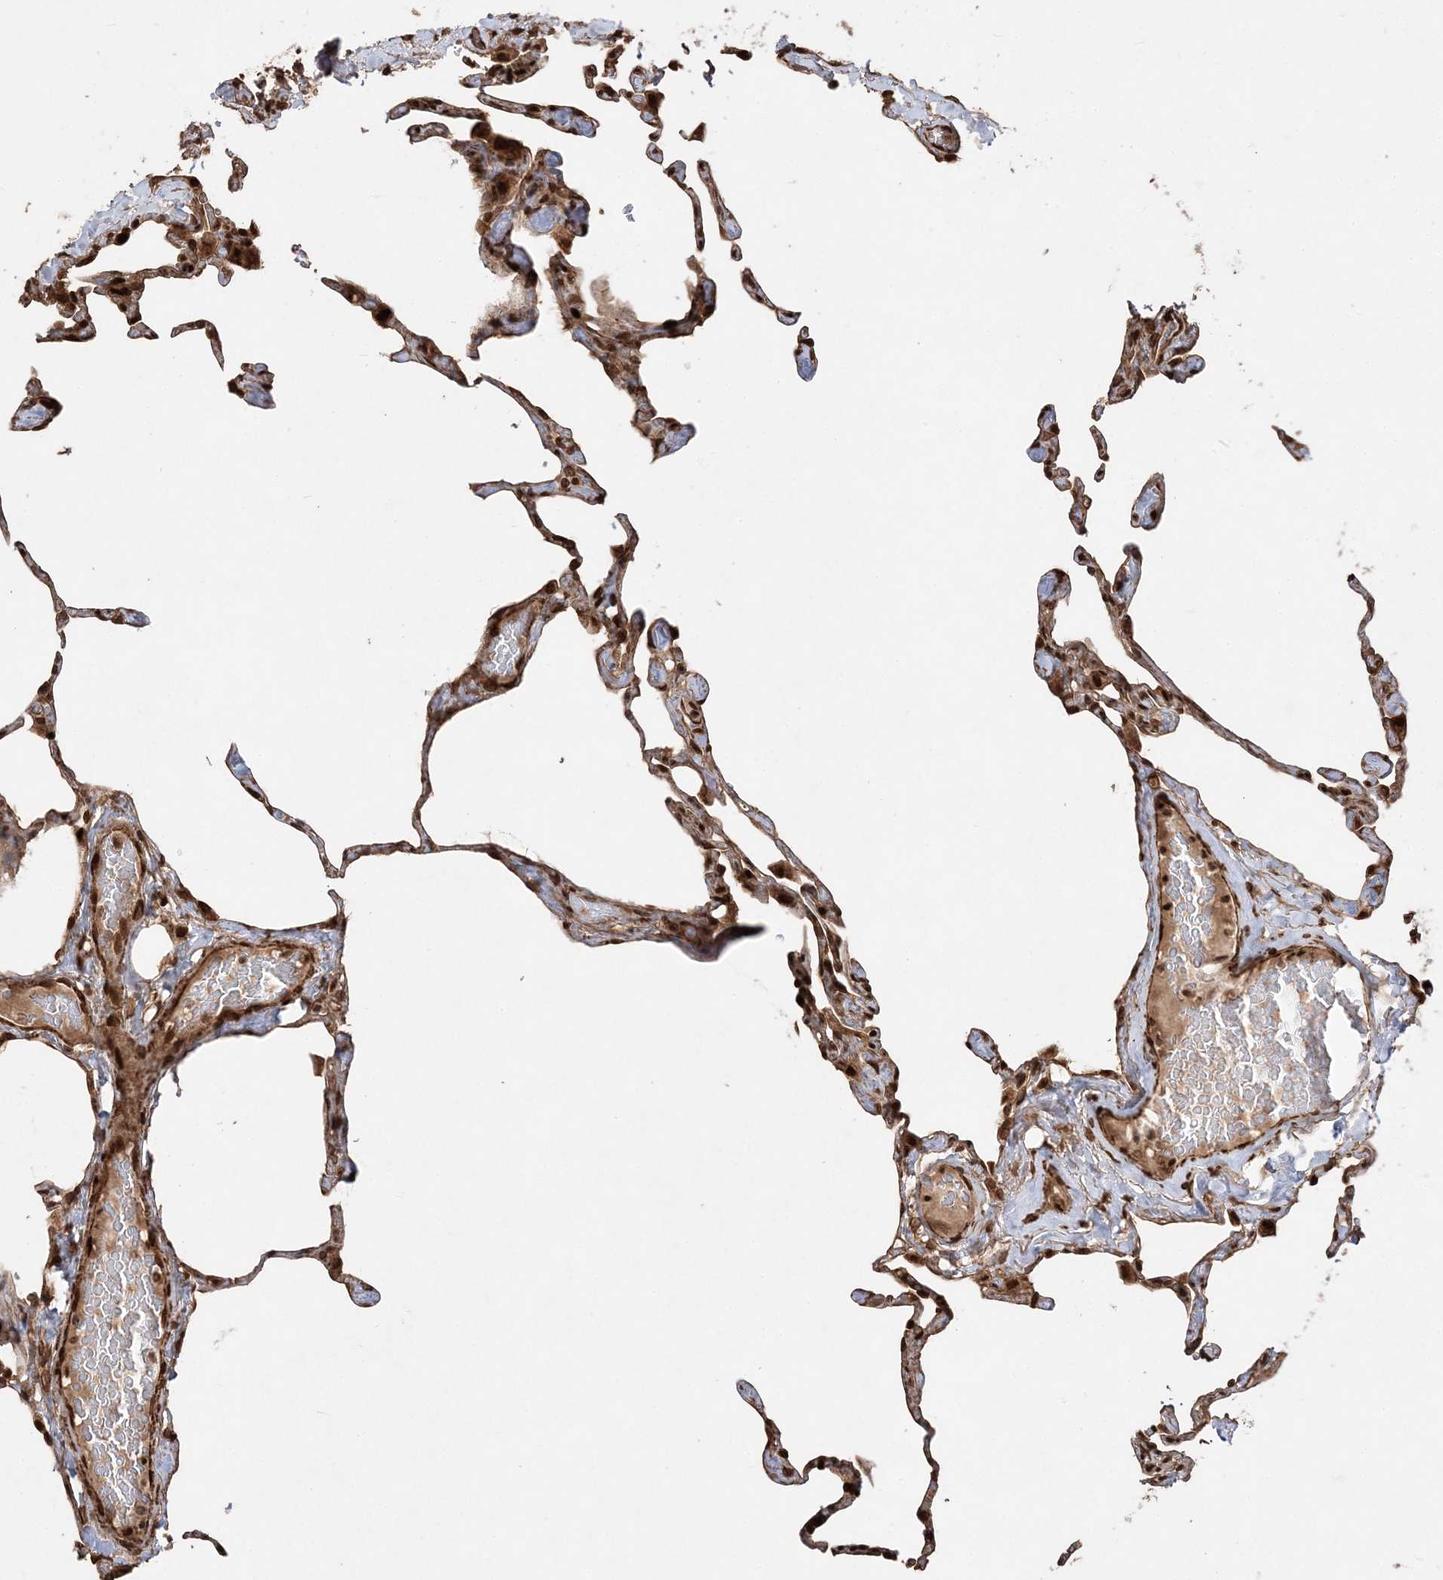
{"staining": {"intensity": "moderate", "quantity": ">75%", "location": "cytoplasmic/membranous,nuclear"}, "tissue": "lung", "cell_type": "Alveolar cells", "image_type": "normal", "snomed": [{"axis": "morphology", "description": "Normal tissue, NOS"}, {"axis": "topography", "description": "Lung"}], "caption": "Immunohistochemical staining of benign human lung exhibits medium levels of moderate cytoplasmic/membranous,nuclear expression in about >75% of alveolar cells. (DAB IHC, brown staining for protein, blue staining for nuclei).", "gene": "ETAA1", "patient": {"sex": "male", "age": 65}}